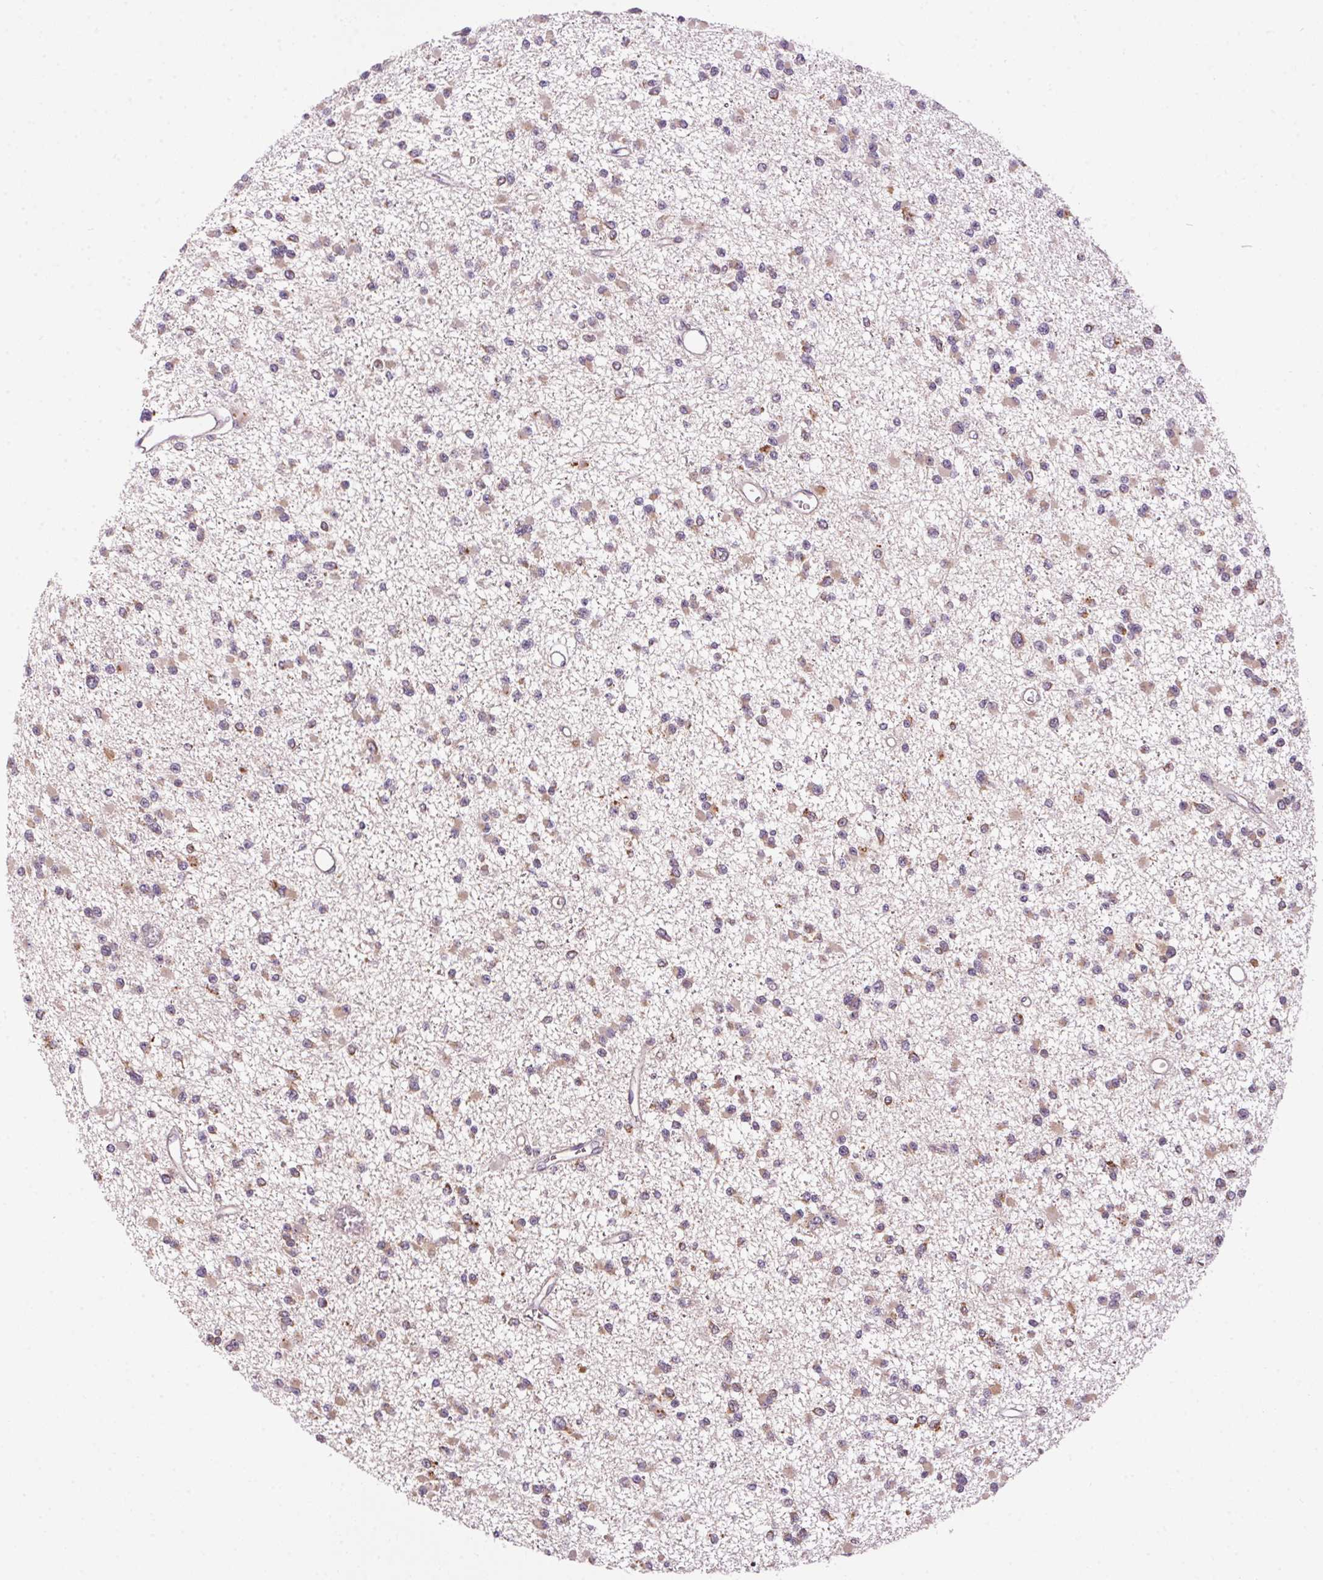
{"staining": {"intensity": "weak", "quantity": ">75%", "location": "cytoplasmic/membranous"}, "tissue": "glioma", "cell_type": "Tumor cells", "image_type": "cancer", "snomed": [{"axis": "morphology", "description": "Glioma, malignant, Low grade"}, {"axis": "topography", "description": "Brain"}], "caption": "Malignant glioma (low-grade) stained with a protein marker exhibits weak staining in tumor cells.", "gene": "ADH5", "patient": {"sex": "female", "age": 22}}